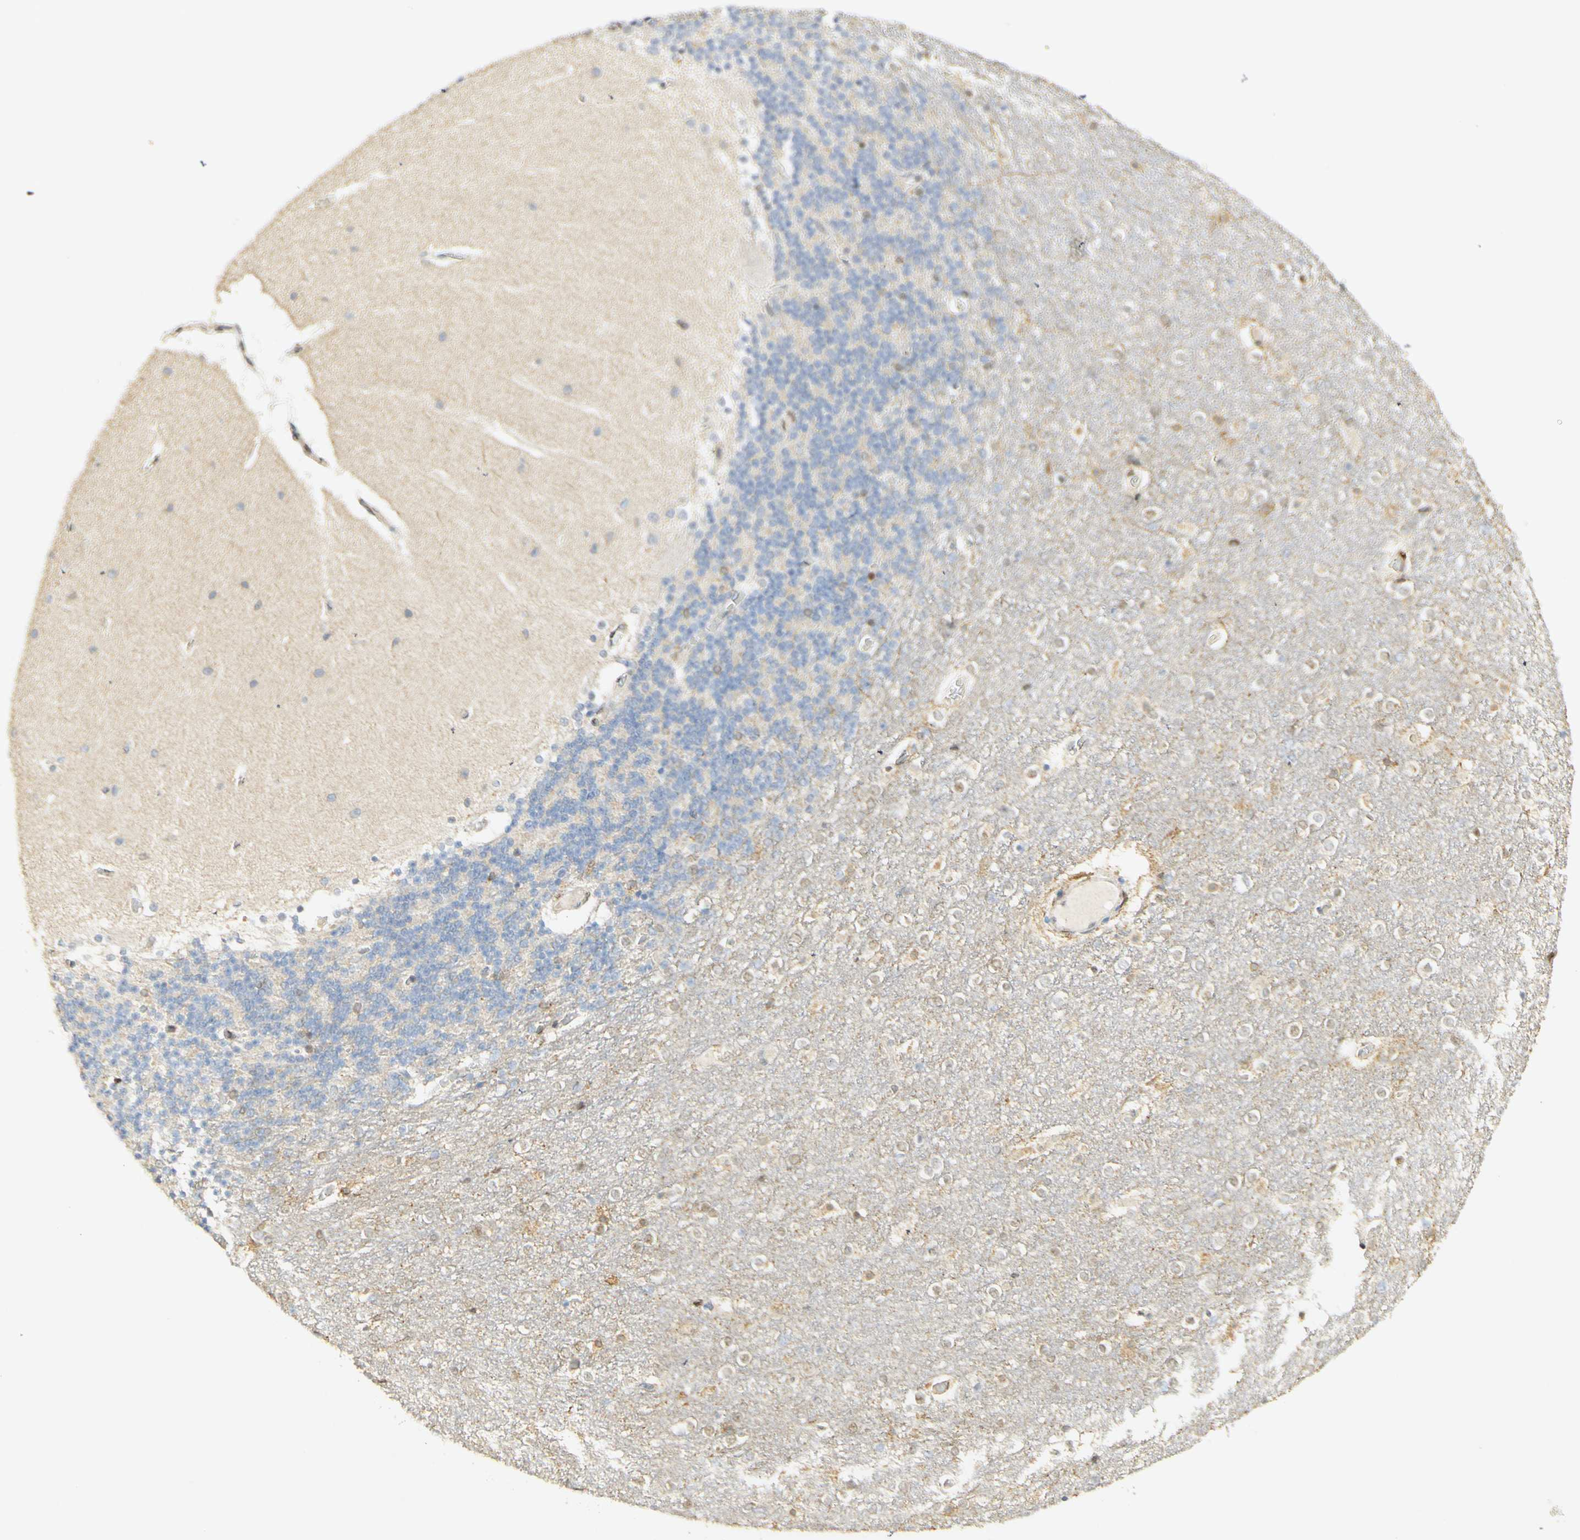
{"staining": {"intensity": "strong", "quantity": "<25%", "location": "nuclear"}, "tissue": "cerebellum", "cell_type": "Cells in granular layer", "image_type": "normal", "snomed": [{"axis": "morphology", "description": "Normal tissue, NOS"}, {"axis": "topography", "description": "Cerebellum"}], "caption": "A medium amount of strong nuclear positivity is seen in approximately <25% of cells in granular layer in normal cerebellum. Immunohistochemistry stains the protein of interest in brown and the nuclei are stained blue.", "gene": "E2F1", "patient": {"sex": "female", "age": 54}}